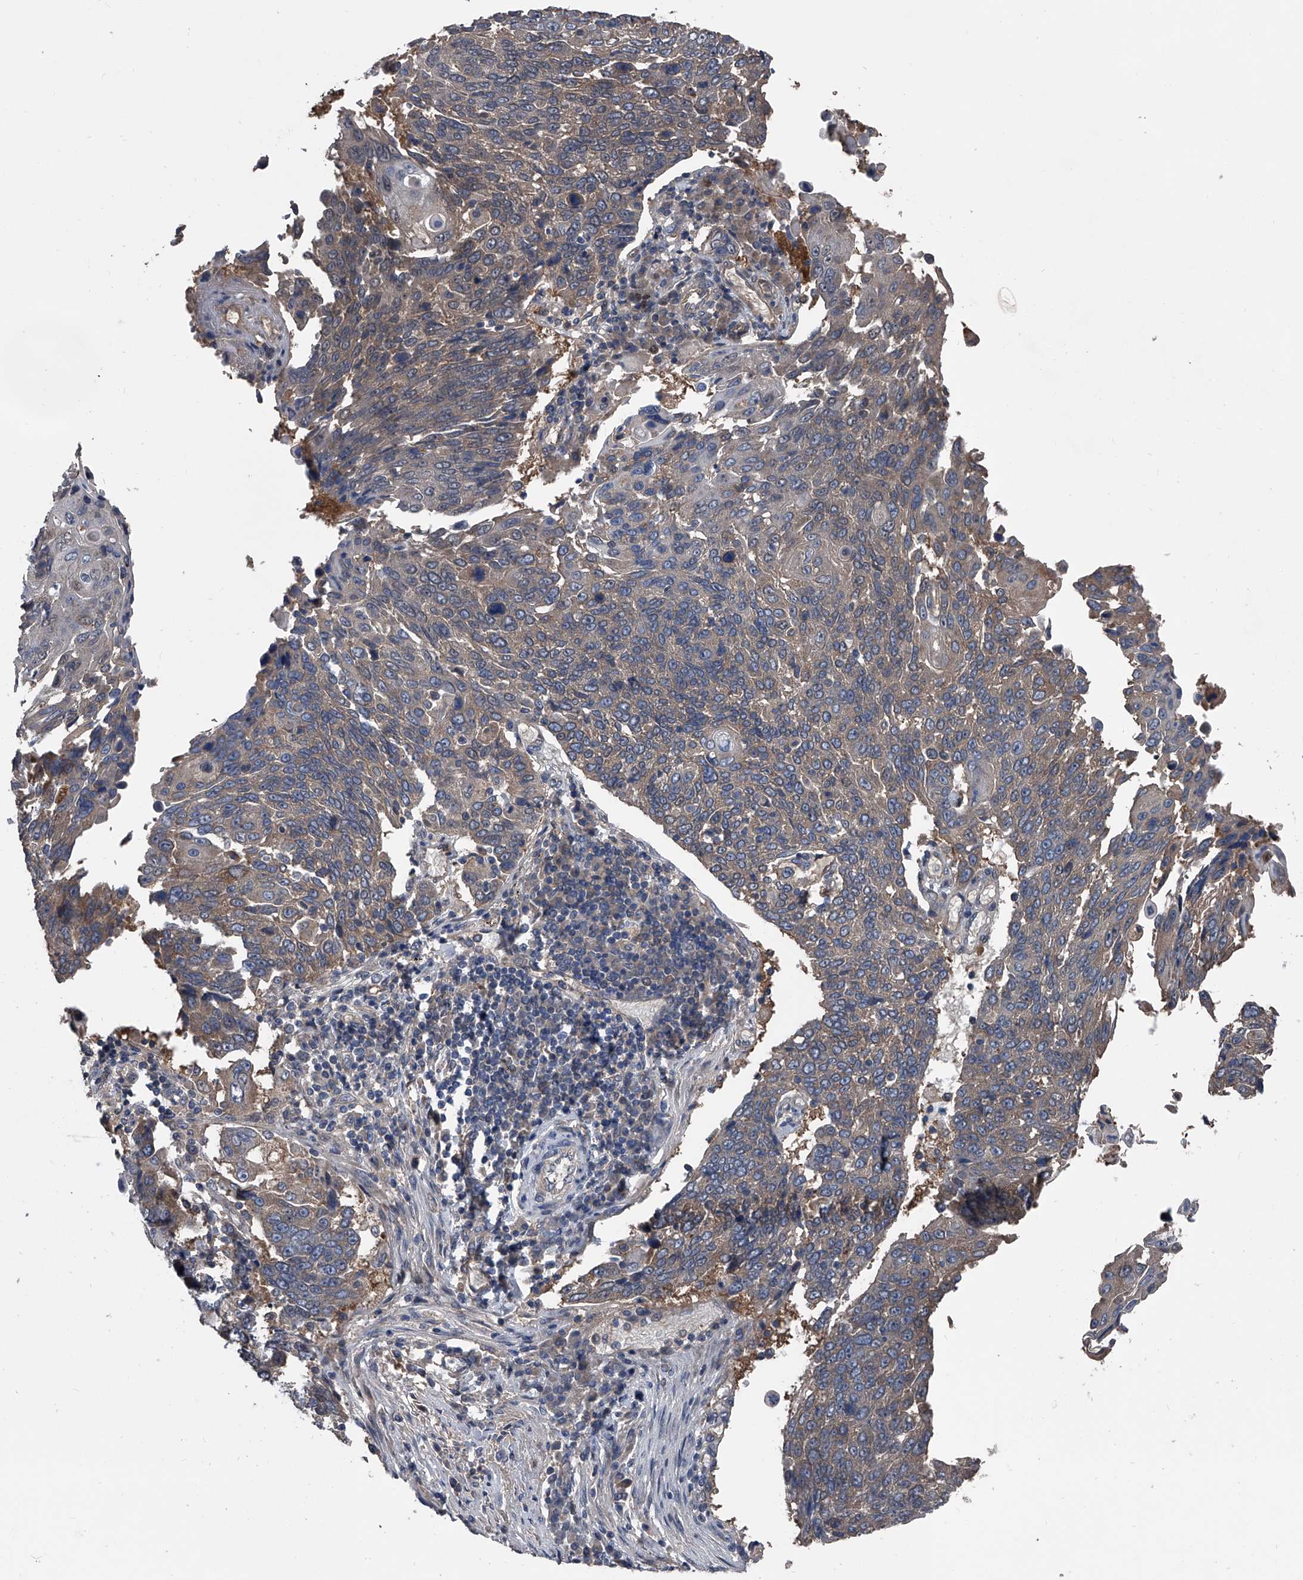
{"staining": {"intensity": "weak", "quantity": "25%-75%", "location": "cytoplasmic/membranous"}, "tissue": "lung cancer", "cell_type": "Tumor cells", "image_type": "cancer", "snomed": [{"axis": "morphology", "description": "Squamous cell carcinoma, NOS"}, {"axis": "topography", "description": "Lung"}], "caption": "Protein expression analysis of human lung cancer (squamous cell carcinoma) reveals weak cytoplasmic/membranous expression in about 25%-75% of tumor cells.", "gene": "KIF13A", "patient": {"sex": "male", "age": 66}}